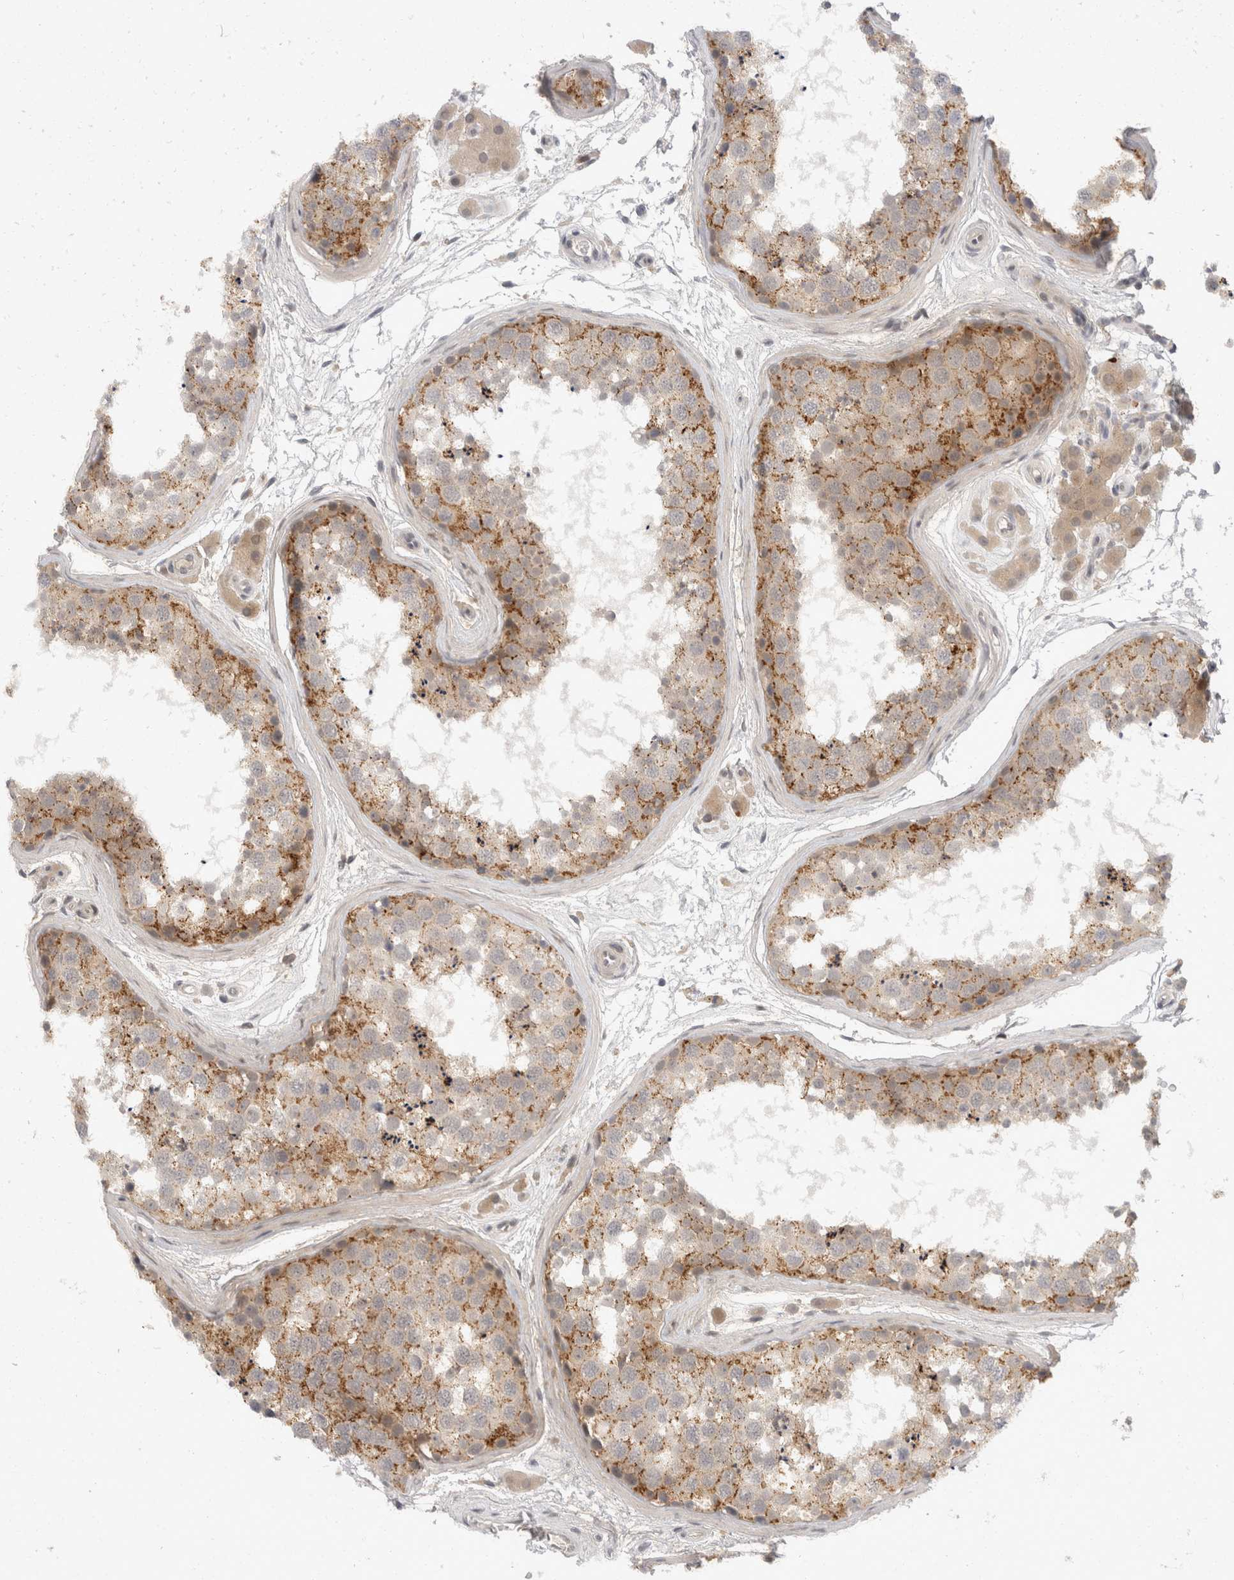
{"staining": {"intensity": "moderate", "quantity": "25%-75%", "location": "cytoplasmic/membranous"}, "tissue": "testis", "cell_type": "Cells in seminiferous ducts", "image_type": "normal", "snomed": [{"axis": "morphology", "description": "Normal tissue, NOS"}, {"axis": "topography", "description": "Testis"}], "caption": "This photomicrograph shows IHC staining of unremarkable testis, with medium moderate cytoplasmic/membranous positivity in approximately 25%-75% of cells in seminiferous ducts.", "gene": "TOM1L2", "patient": {"sex": "male", "age": 56}}